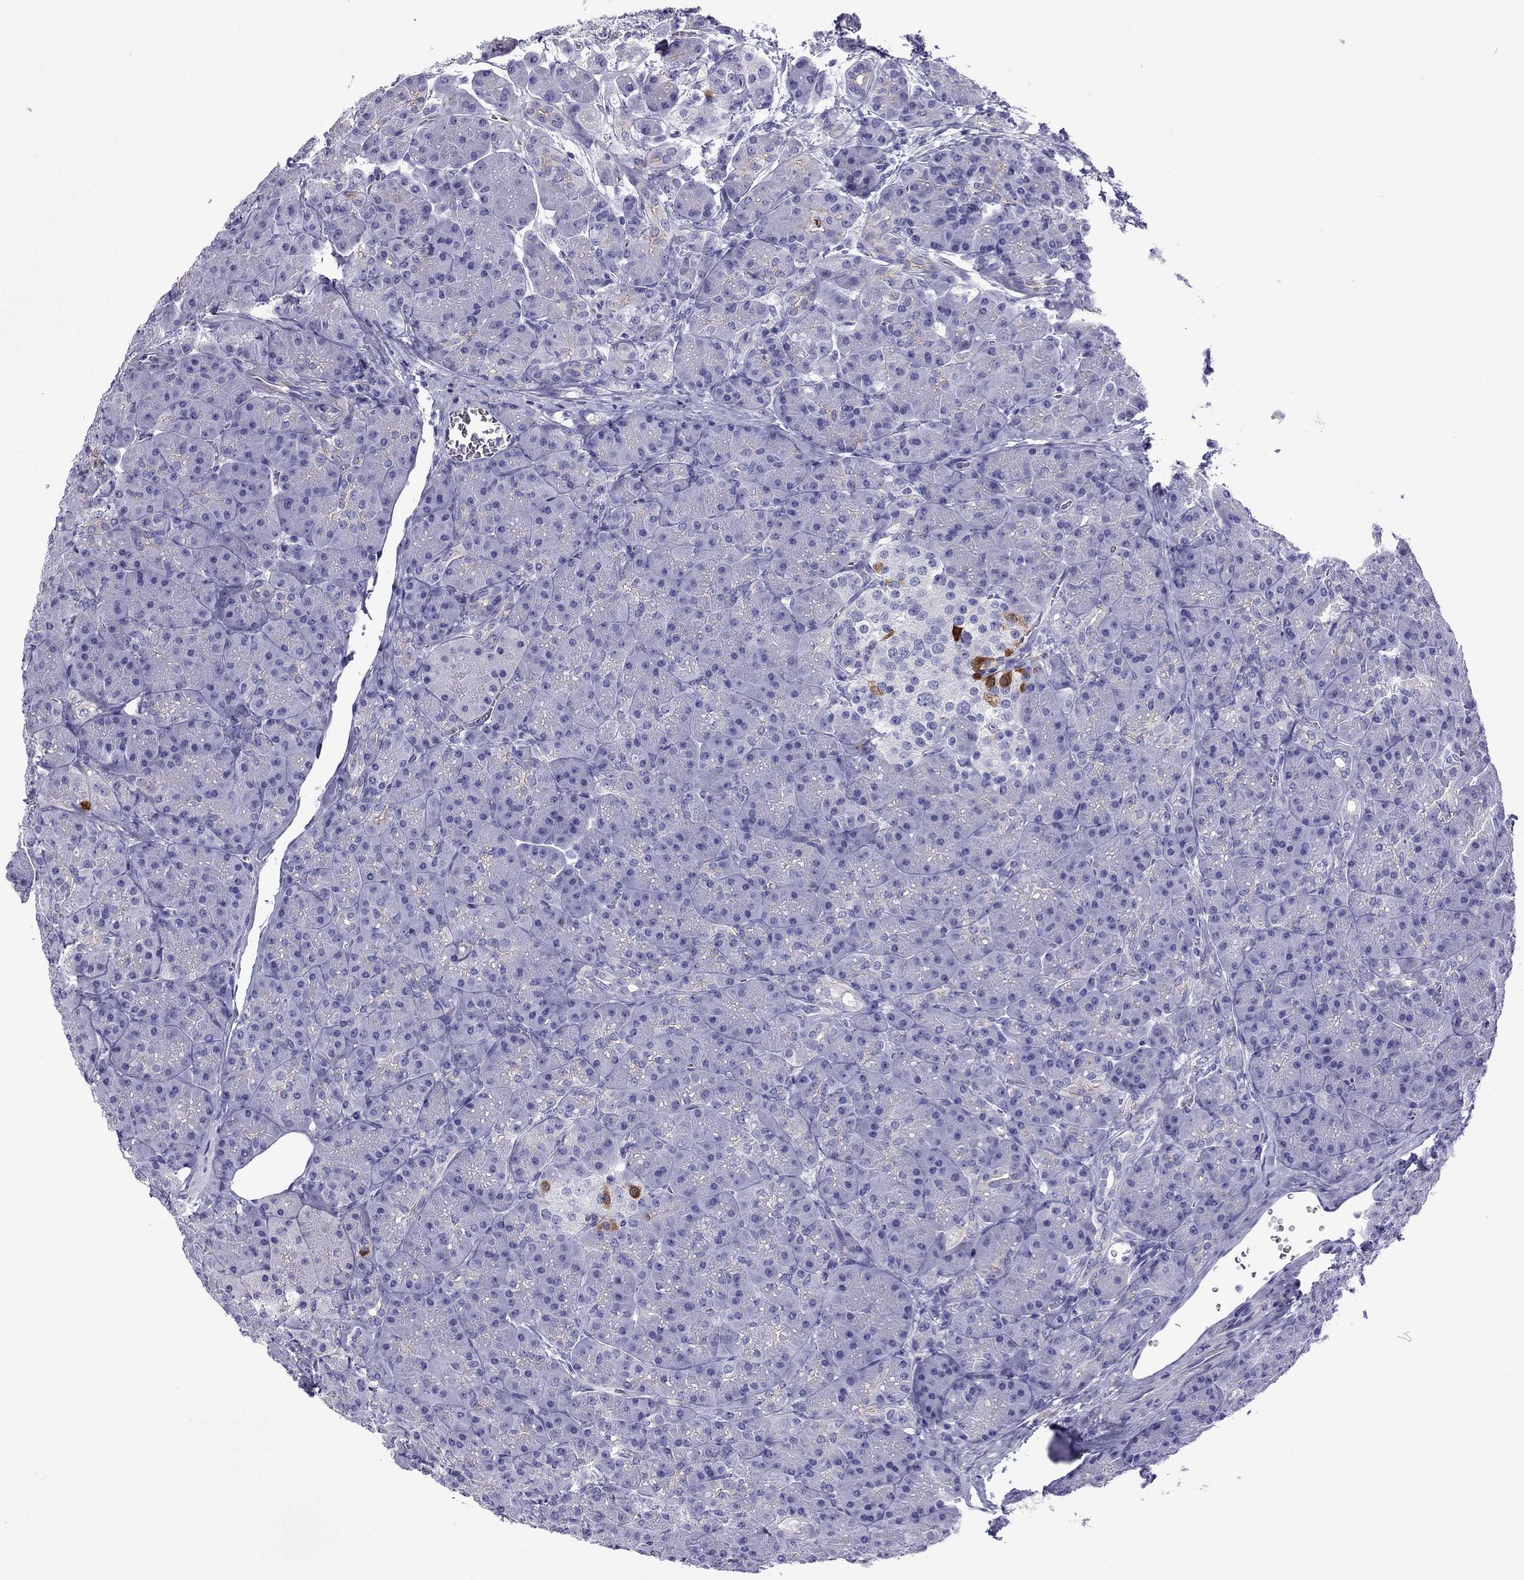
{"staining": {"intensity": "strong", "quantity": "<25%", "location": "cytoplasmic/membranous"}, "tissue": "pancreas", "cell_type": "Exocrine glandular cells", "image_type": "normal", "snomed": [{"axis": "morphology", "description": "Normal tissue, NOS"}, {"axis": "topography", "description": "Pancreas"}], "caption": "Protein staining of benign pancreas shows strong cytoplasmic/membranous staining in about <25% of exocrine glandular cells.", "gene": "MYL11", "patient": {"sex": "male", "age": 57}}